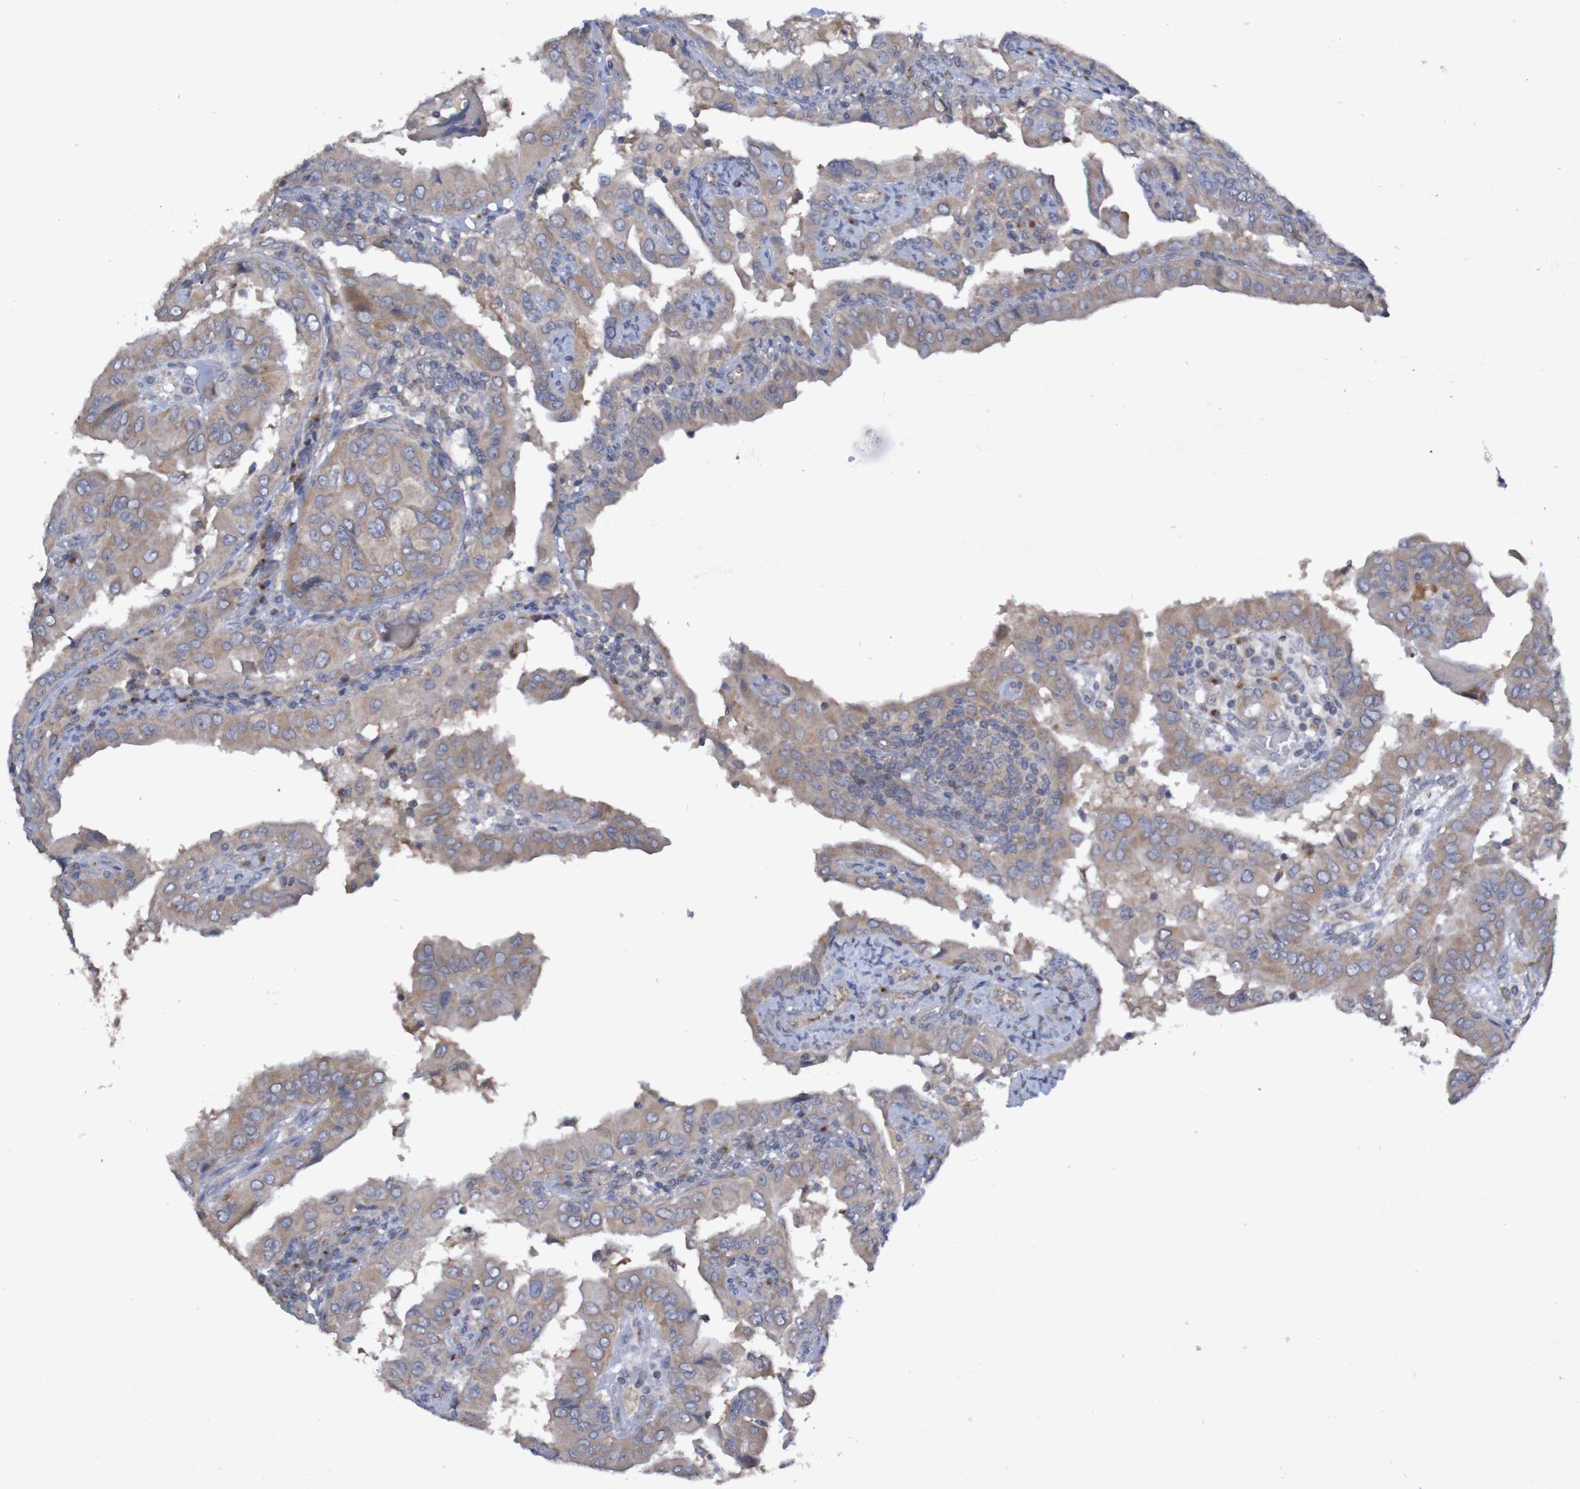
{"staining": {"intensity": "weak", "quantity": ">75%", "location": "cytoplasmic/membranous"}, "tissue": "thyroid cancer", "cell_type": "Tumor cells", "image_type": "cancer", "snomed": [{"axis": "morphology", "description": "Papillary adenocarcinoma, NOS"}, {"axis": "topography", "description": "Thyroid gland"}], "caption": "The histopathology image exhibits staining of papillary adenocarcinoma (thyroid), revealing weak cytoplasmic/membranous protein staining (brown color) within tumor cells.", "gene": "LMBRD2", "patient": {"sex": "male", "age": 33}}